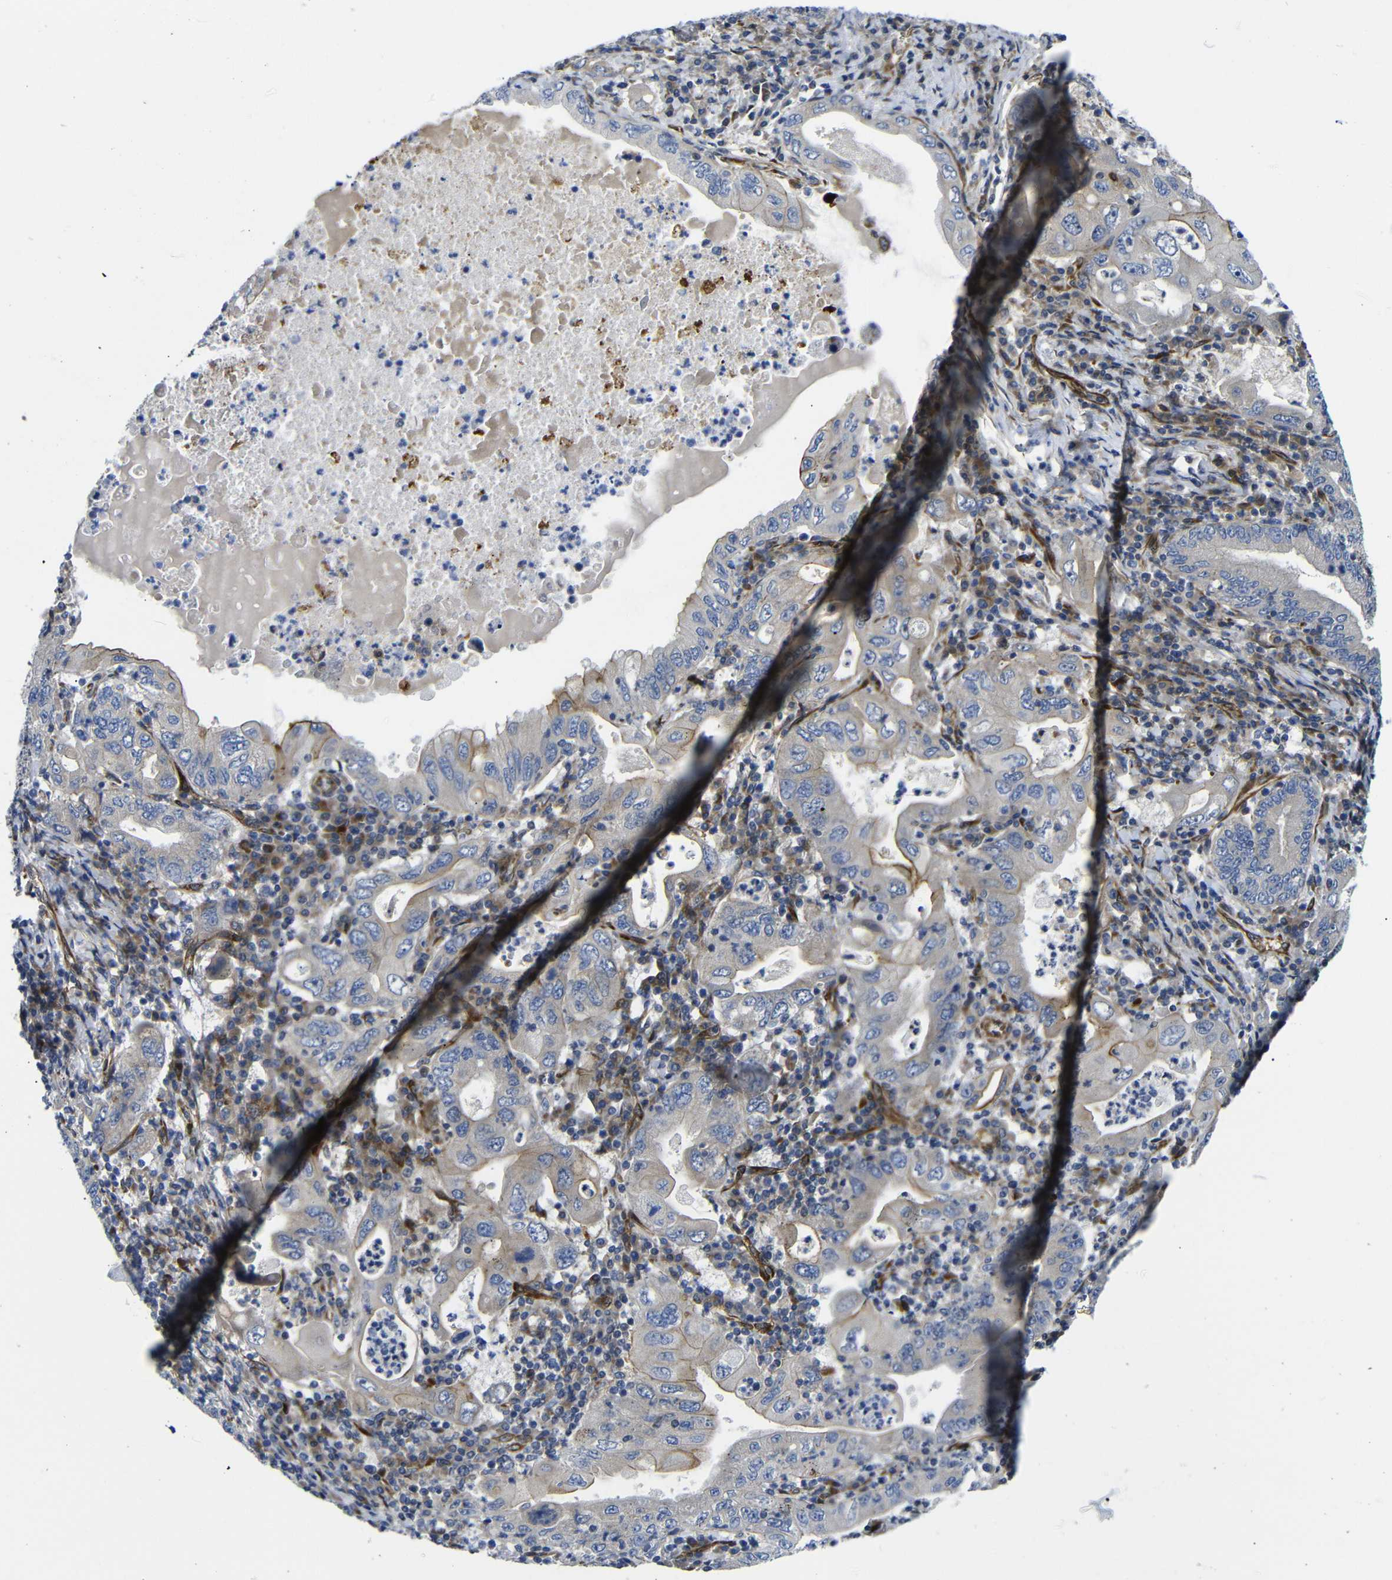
{"staining": {"intensity": "moderate", "quantity": "25%-75%", "location": "cytoplasmic/membranous"}, "tissue": "stomach cancer", "cell_type": "Tumor cells", "image_type": "cancer", "snomed": [{"axis": "morphology", "description": "Normal tissue, NOS"}, {"axis": "morphology", "description": "Adenocarcinoma, NOS"}, {"axis": "topography", "description": "Esophagus"}, {"axis": "topography", "description": "Stomach, upper"}, {"axis": "topography", "description": "Peripheral nerve tissue"}], "caption": "Immunohistochemistry photomicrograph of neoplastic tissue: human stomach adenocarcinoma stained using immunohistochemistry (IHC) exhibits medium levels of moderate protein expression localized specifically in the cytoplasmic/membranous of tumor cells, appearing as a cytoplasmic/membranous brown color.", "gene": "PARP14", "patient": {"sex": "male", "age": 62}}